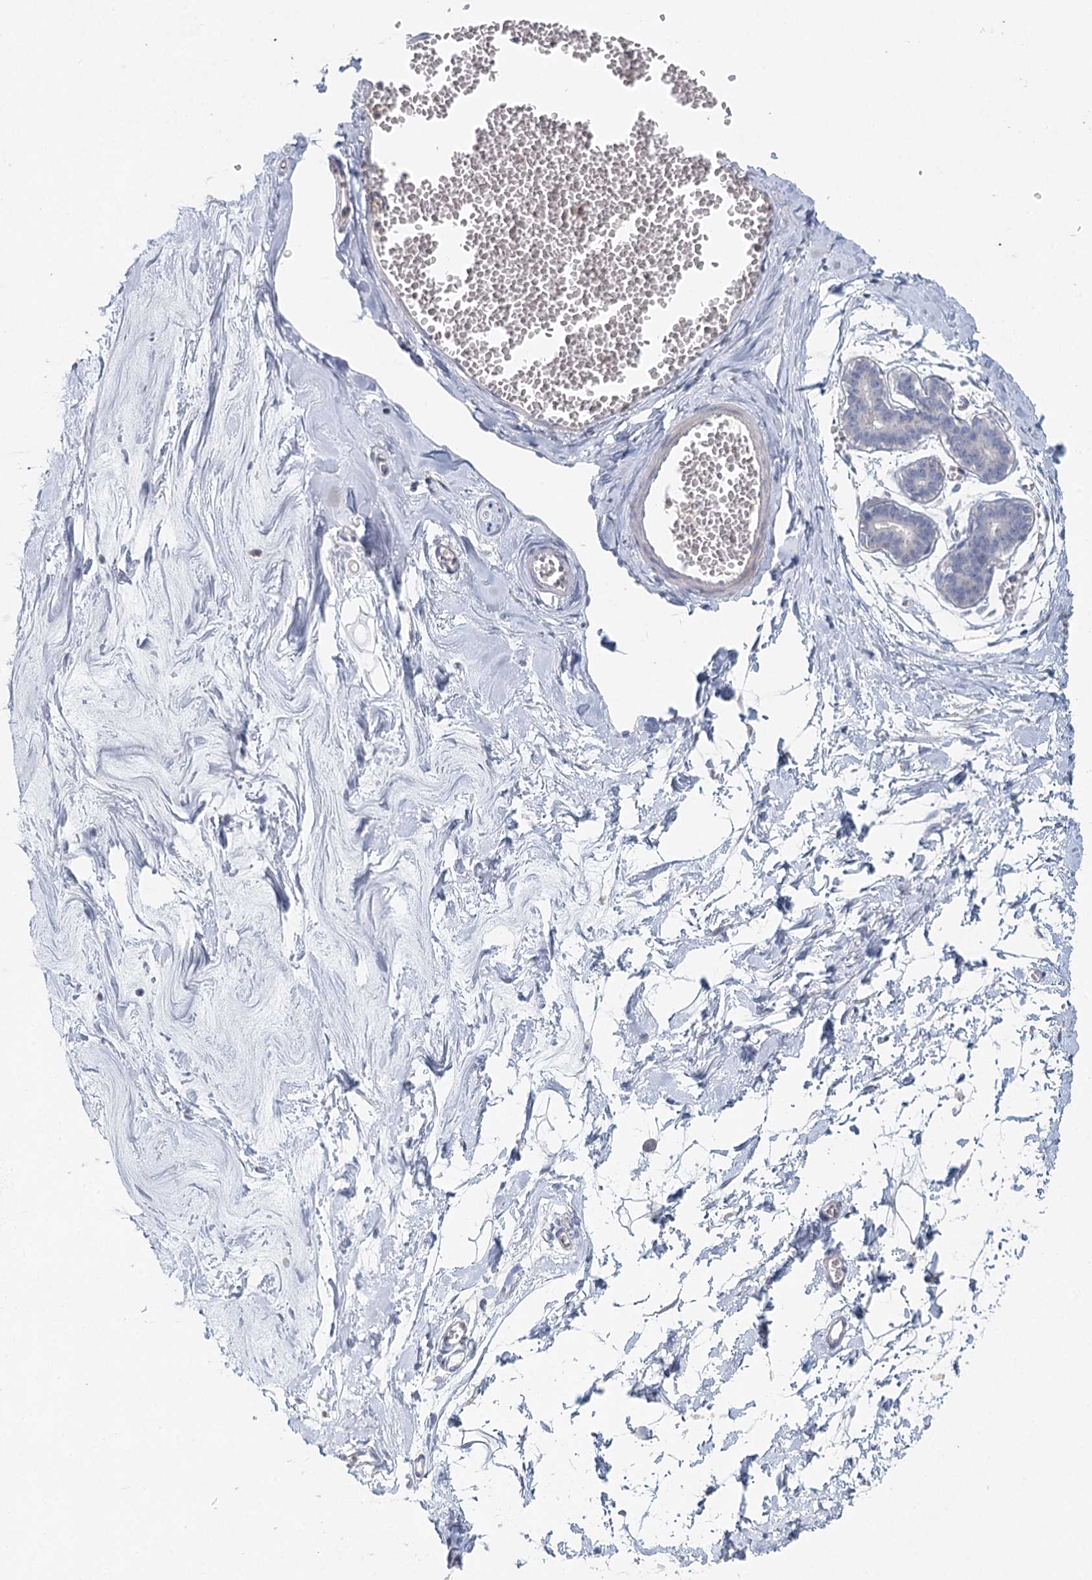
{"staining": {"intensity": "negative", "quantity": "none", "location": "none"}, "tissue": "breast", "cell_type": "Adipocytes", "image_type": "normal", "snomed": [{"axis": "morphology", "description": "Normal tissue, NOS"}, {"axis": "topography", "description": "Breast"}], "caption": "Immunohistochemical staining of normal breast demonstrates no significant staining in adipocytes.", "gene": "MYL6B", "patient": {"sex": "female", "age": 27}}